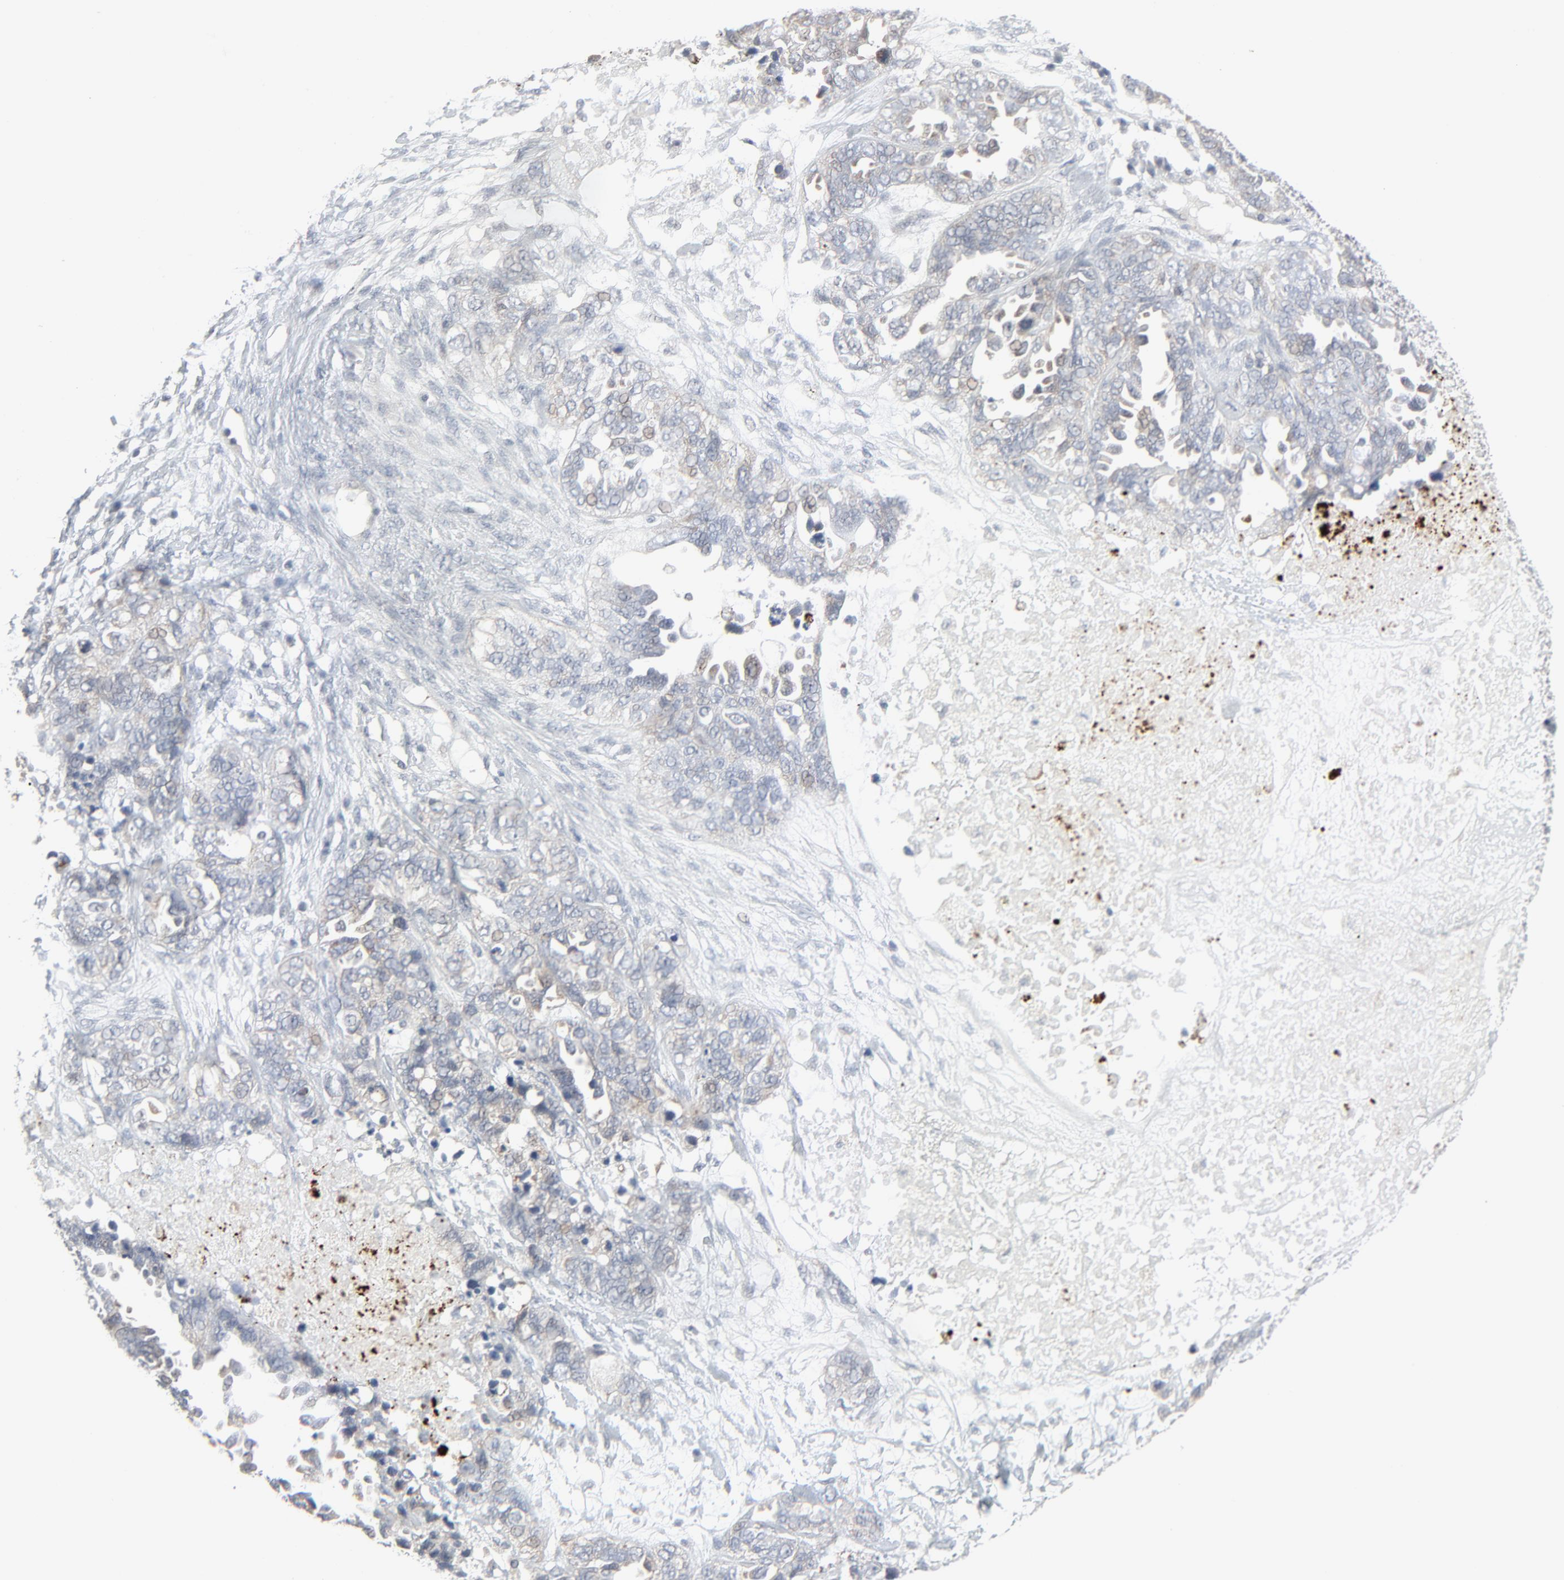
{"staining": {"intensity": "weak", "quantity": ">75%", "location": "cytoplasmic/membranous"}, "tissue": "ovarian cancer", "cell_type": "Tumor cells", "image_type": "cancer", "snomed": [{"axis": "morphology", "description": "Cystadenocarcinoma, serous, NOS"}, {"axis": "topography", "description": "Ovary"}], "caption": "Immunohistochemistry (IHC) histopathology image of ovarian serous cystadenocarcinoma stained for a protein (brown), which displays low levels of weak cytoplasmic/membranous expression in approximately >75% of tumor cells.", "gene": "NEUROD1", "patient": {"sex": "female", "age": 82}}